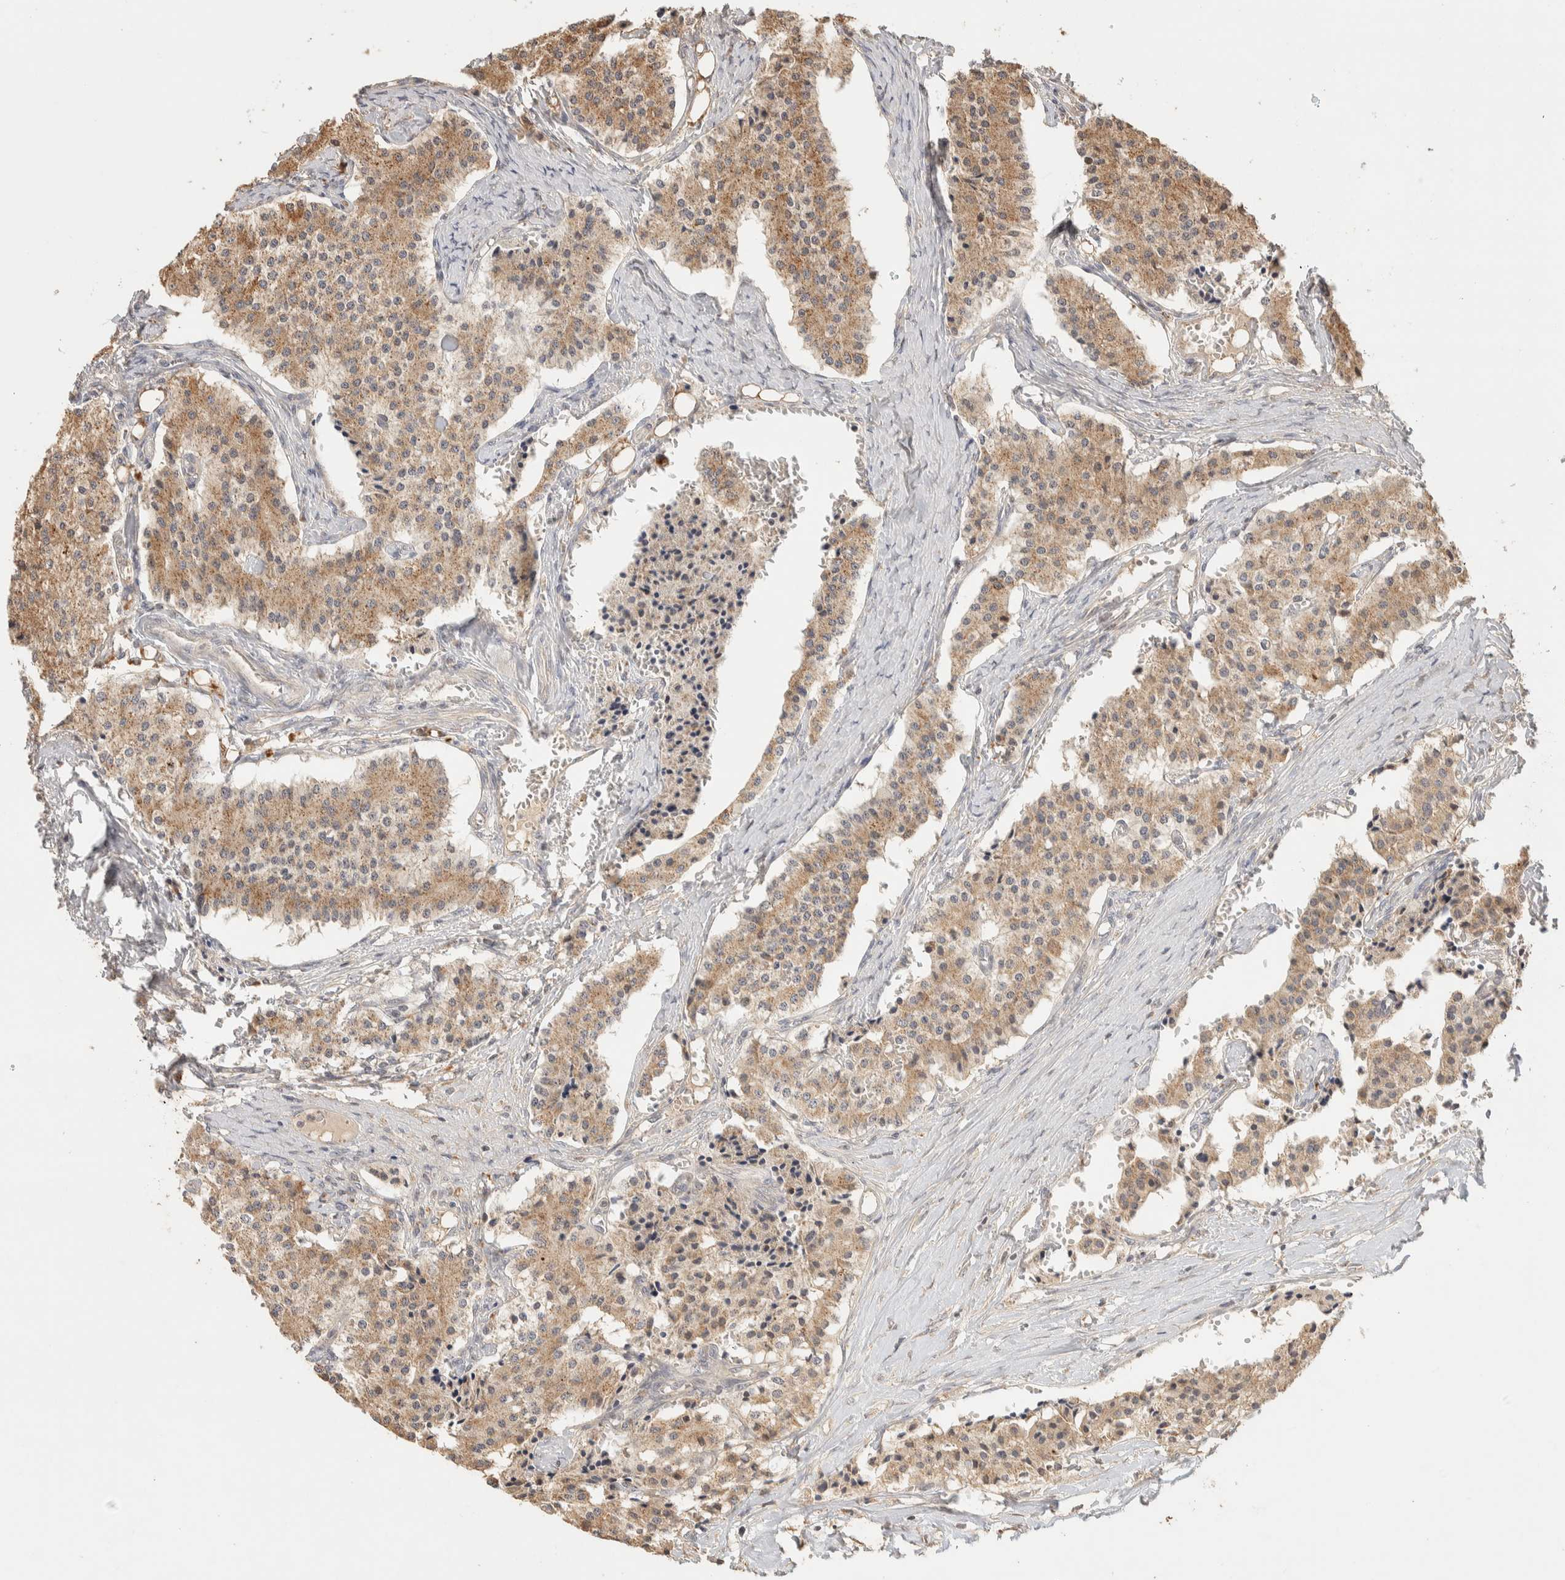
{"staining": {"intensity": "moderate", "quantity": ">75%", "location": "cytoplasmic/membranous"}, "tissue": "carcinoid", "cell_type": "Tumor cells", "image_type": "cancer", "snomed": [{"axis": "morphology", "description": "Carcinoid, malignant, NOS"}, {"axis": "topography", "description": "Colon"}], "caption": "Protein positivity by IHC reveals moderate cytoplasmic/membranous positivity in about >75% of tumor cells in carcinoid (malignant).", "gene": "ITPA", "patient": {"sex": "female", "age": 52}}